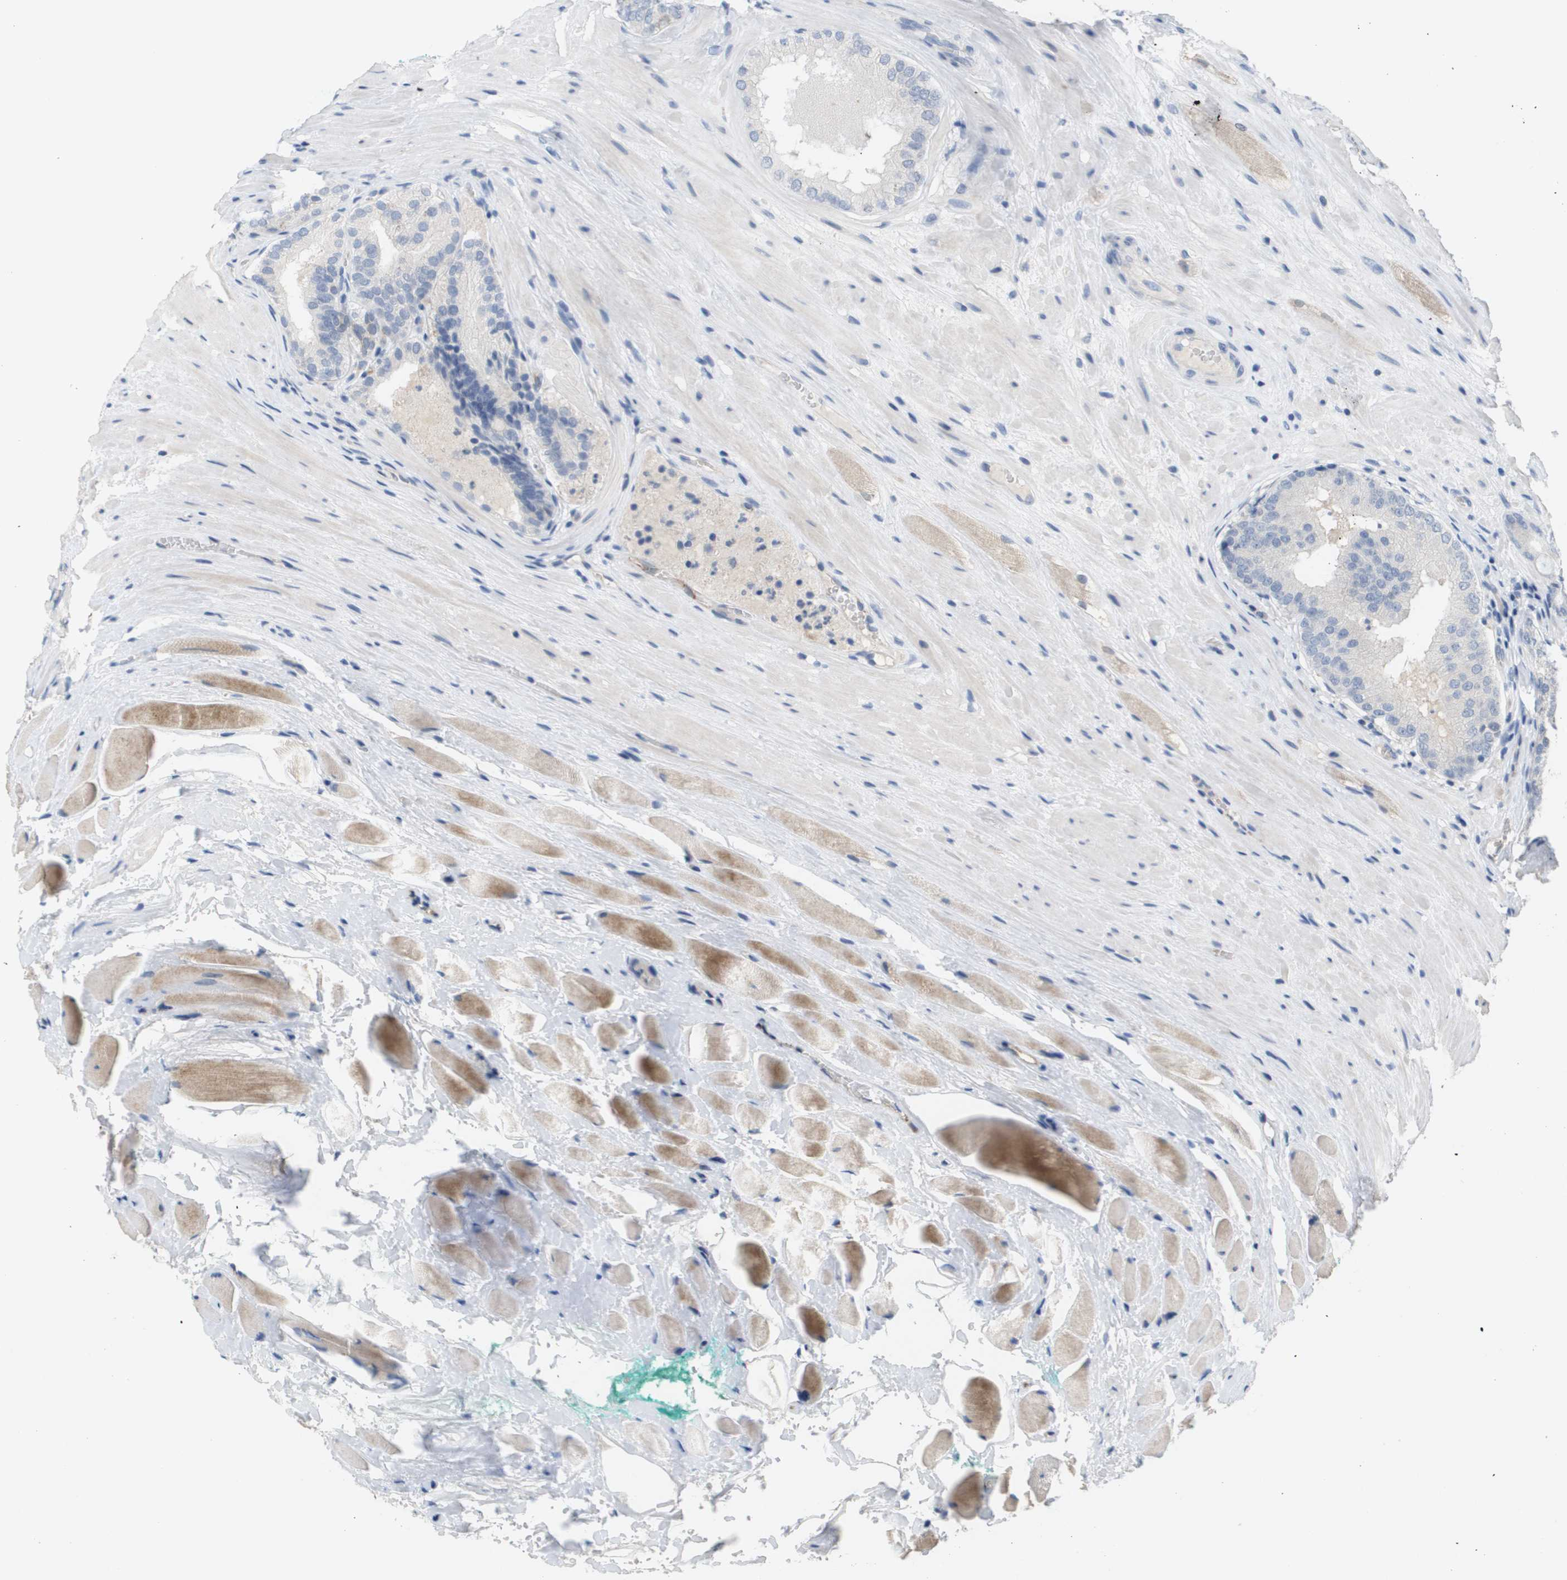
{"staining": {"intensity": "negative", "quantity": "none", "location": "none"}, "tissue": "prostate cancer", "cell_type": "Tumor cells", "image_type": "cancer", "snomed": [{"axis": "morphology", "description": "Adenocarcinoma, High grade"}, {"axis": "topography", "description": "Prostate"}], "caption": "This is an immunohistochemistry (IHC) micrograph of prostate adenocarcinoma (high-grade). There is no positivity in tumor cells.", "gene": "ANGPT2", "patient": {"sex": "male", "age": 59}}